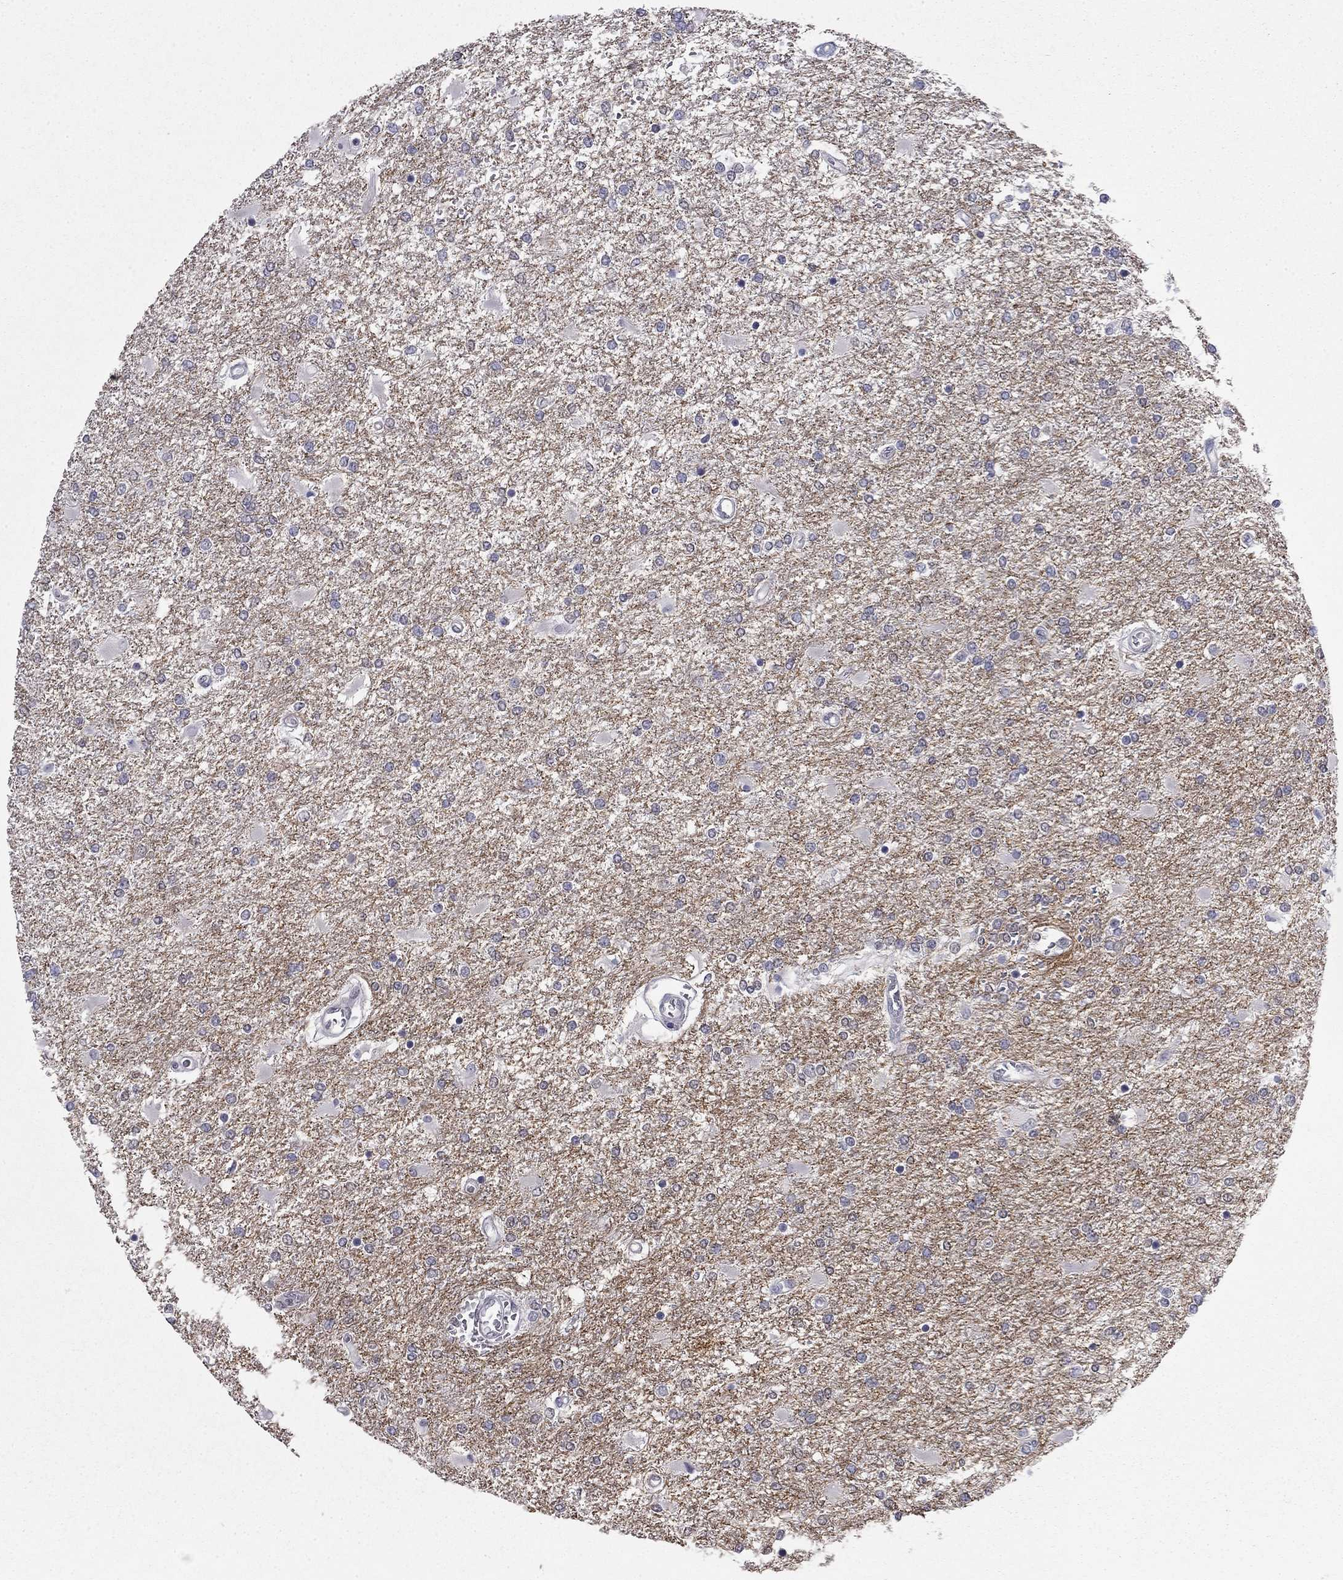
{"staining": {"intensity": "negative", "quantity": "none", "location": "none"}, "tissue": "glioma", "cell_type": "Tumor cells", "image_type": "cancer", "snomed": [{"axis": "morphology", "description": "Glioma, malignant, High grade"}, {"axis": "topography", "description": "Cerebral cortex"}], "caption": "This image is of glioma stained with immunohistochemistry (IHC) to label a protein in brown with the nuclei are counter-stained blue. There is no positivity in tumor cells.", "gene": "PRRT2", "patient": {"sex": "male", "age": 79}}